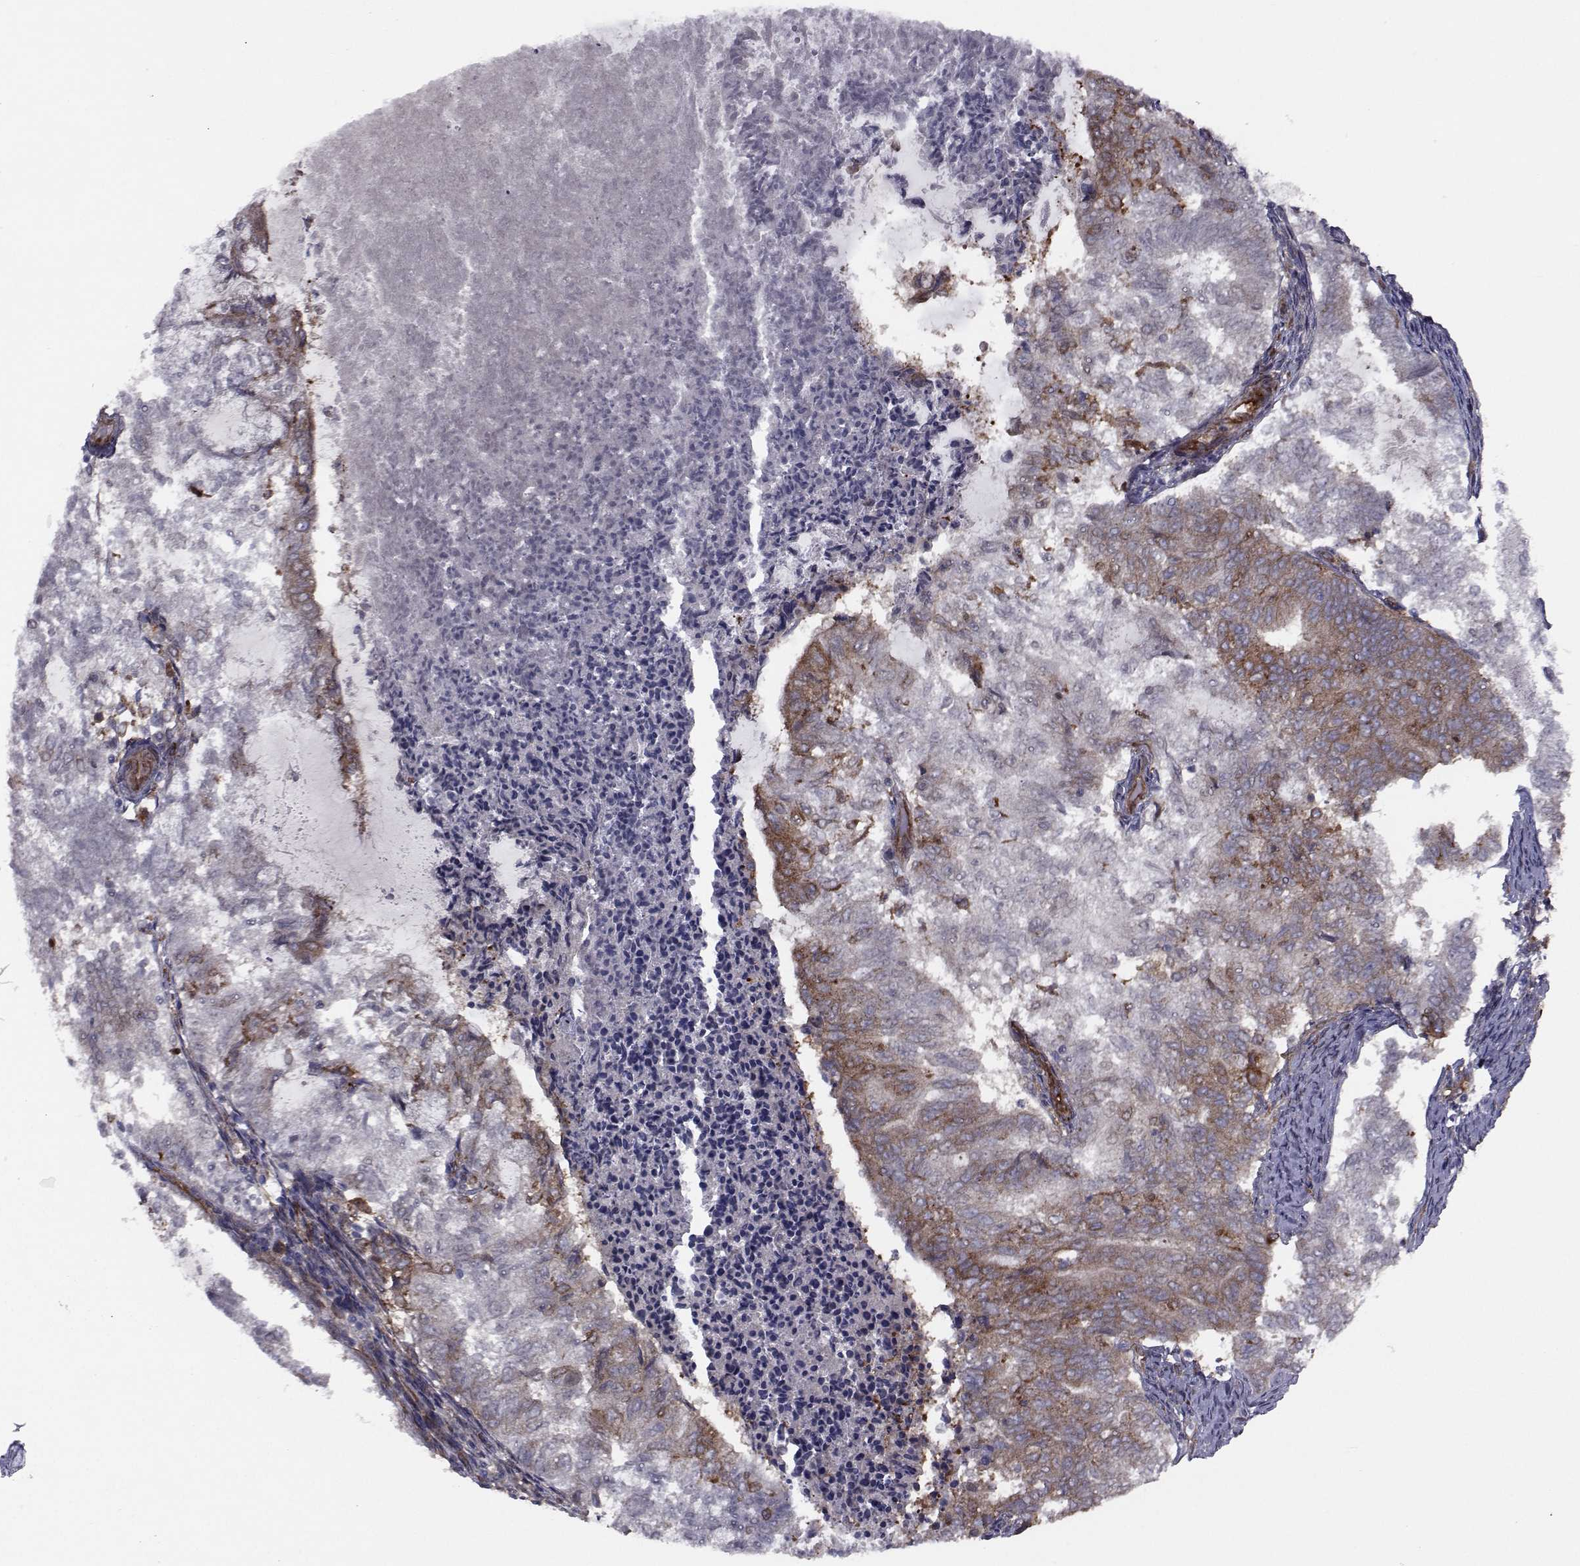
{"staining": {"intensity": "strong", "quantity": "<25%", "location": "cytoplasmic/membranous"}, "tissue": "endometrial cancer", "cell_type": "Tumor cells", "image_type": "cancer", "snomed": [{"axis": "morphology", "description": "Adenocarcinoma, NOS"}, {"axis": "topography", "description": "Endometrium"}], "caption": "There is medium levels of strong cytoplasmic/membranous staining in tumor cells of endometrial adenocarcinoma, as demonstrated by immunohistochemical staining (brown color).", "gene": "TRIP10", "patient": {"sex": "female", "age": 65}}